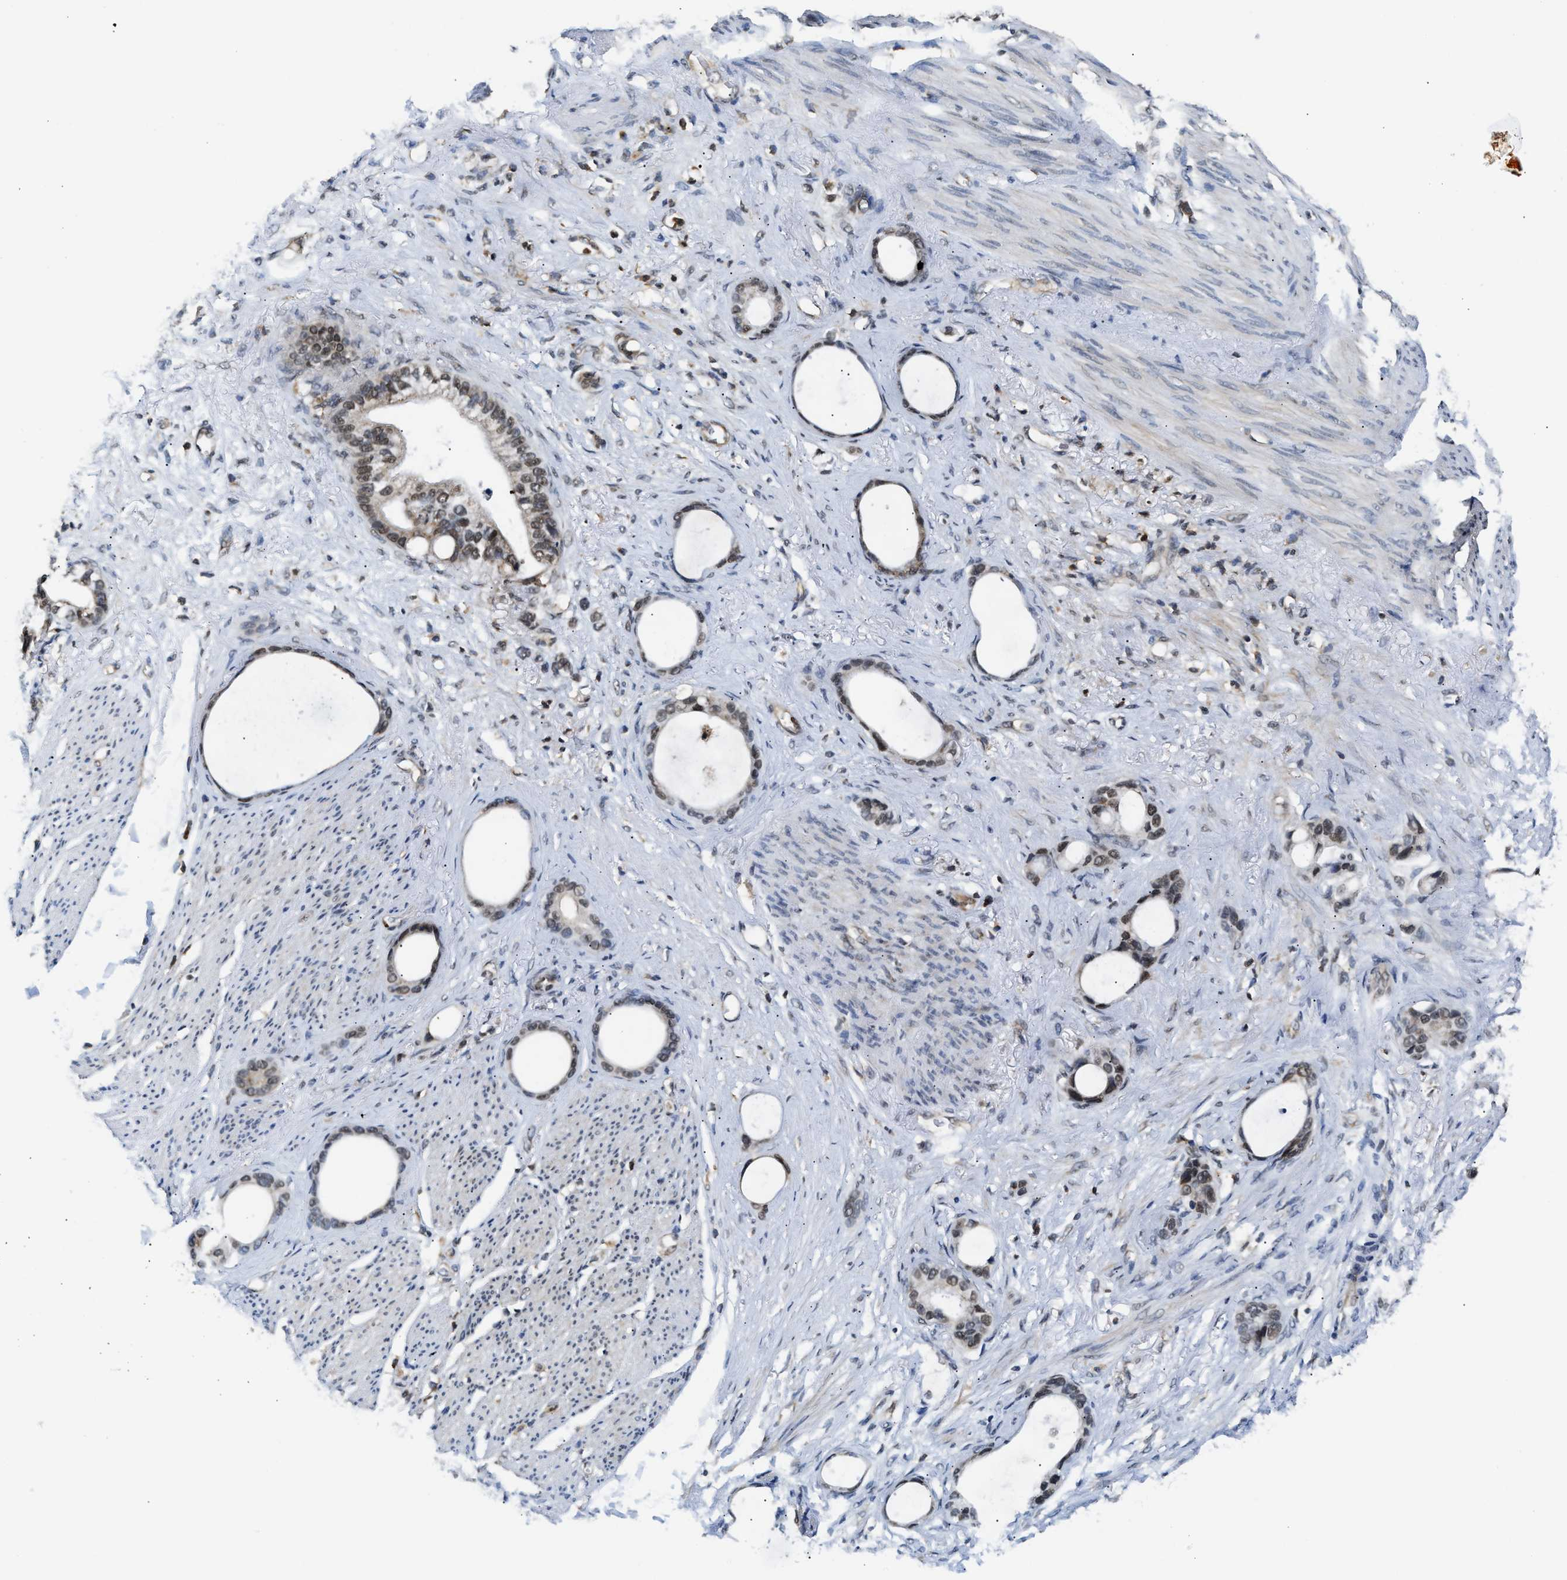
{"staining": {"intensity": "moderate", "quantity": "25%-75%", "location": "nuclear"}, "tissue": "stomach cancer", "cell_type": "Tumor cells", "image_type": "cancer", "snomed": [{"axis": "morphology", "description": "Adenocarcinoma, NOS"}, {"axis": "topography", "description": "Stomach"}], "caption": "Protein expression analysis of stomach adenocarcinoma reveals moderate nuclear expression in about 25%-75% of tumor cells. (DAB IHC with brightfield microscopy, high magnification).", "gene": "STK10", "patient": {"sex": "female", "age": 75}}